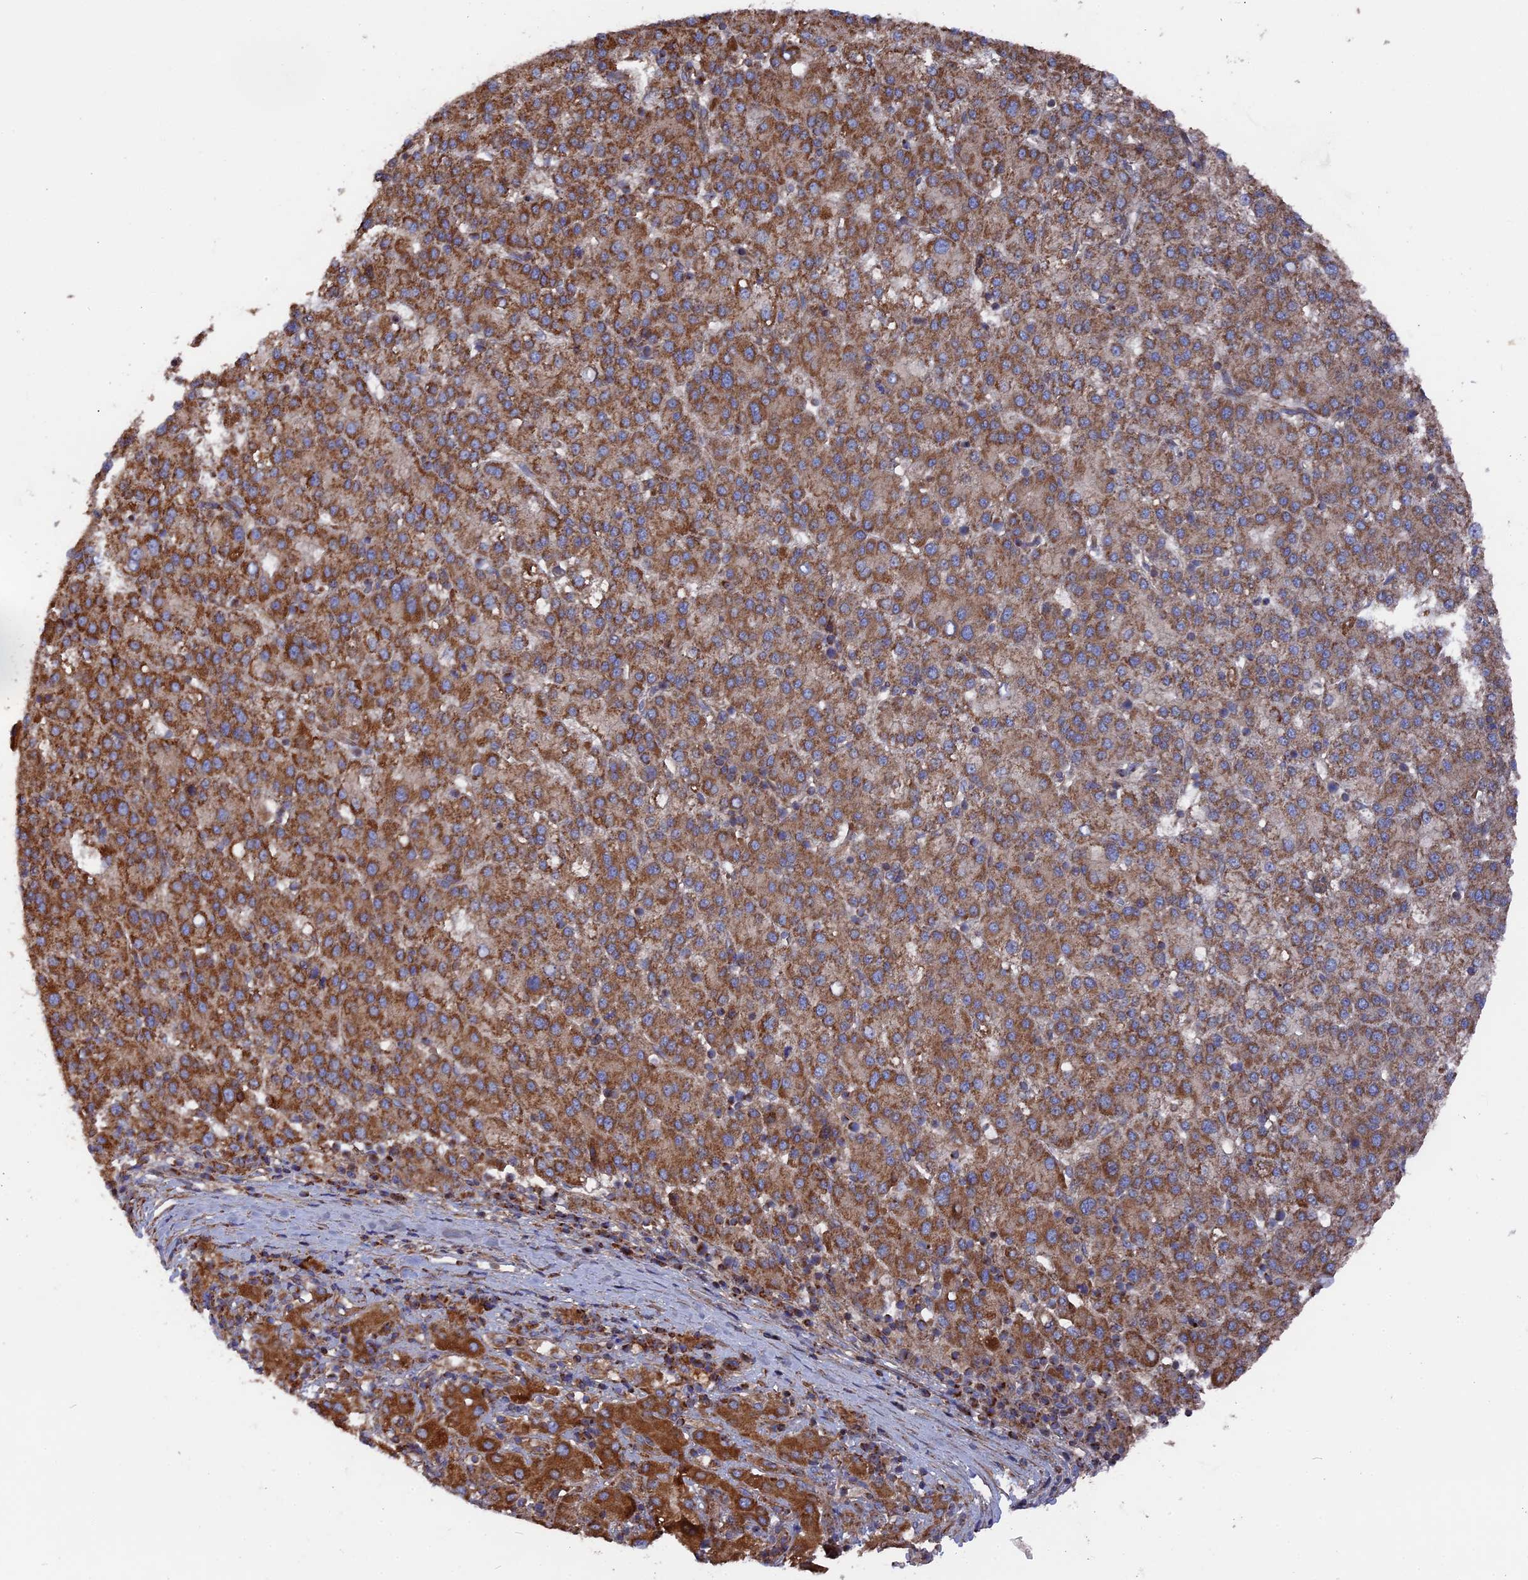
{"staining": {"intensity": "moderate", "quantity": ">75%", "location": "cytoplasmic/membranous"}, "tissue": "liver cancer", "cell_type": "Tumor cells", "image_type": "cancer", "snomed": [{"axis": "morphology", "description": "Carcinoma, Hepatocellular, NOS"}, {"axis": "topography", "description": "Liver"}], "caption": "A photomicrograph showing moderate cytoplasmic/membranous staining in approximately >75% of tumor cells in liver hepatocellular carcinoma, as visualized by brown immunohistochemical staining.", "gene": "TELO2", "patient": {"sex": "female", "age": 58}}